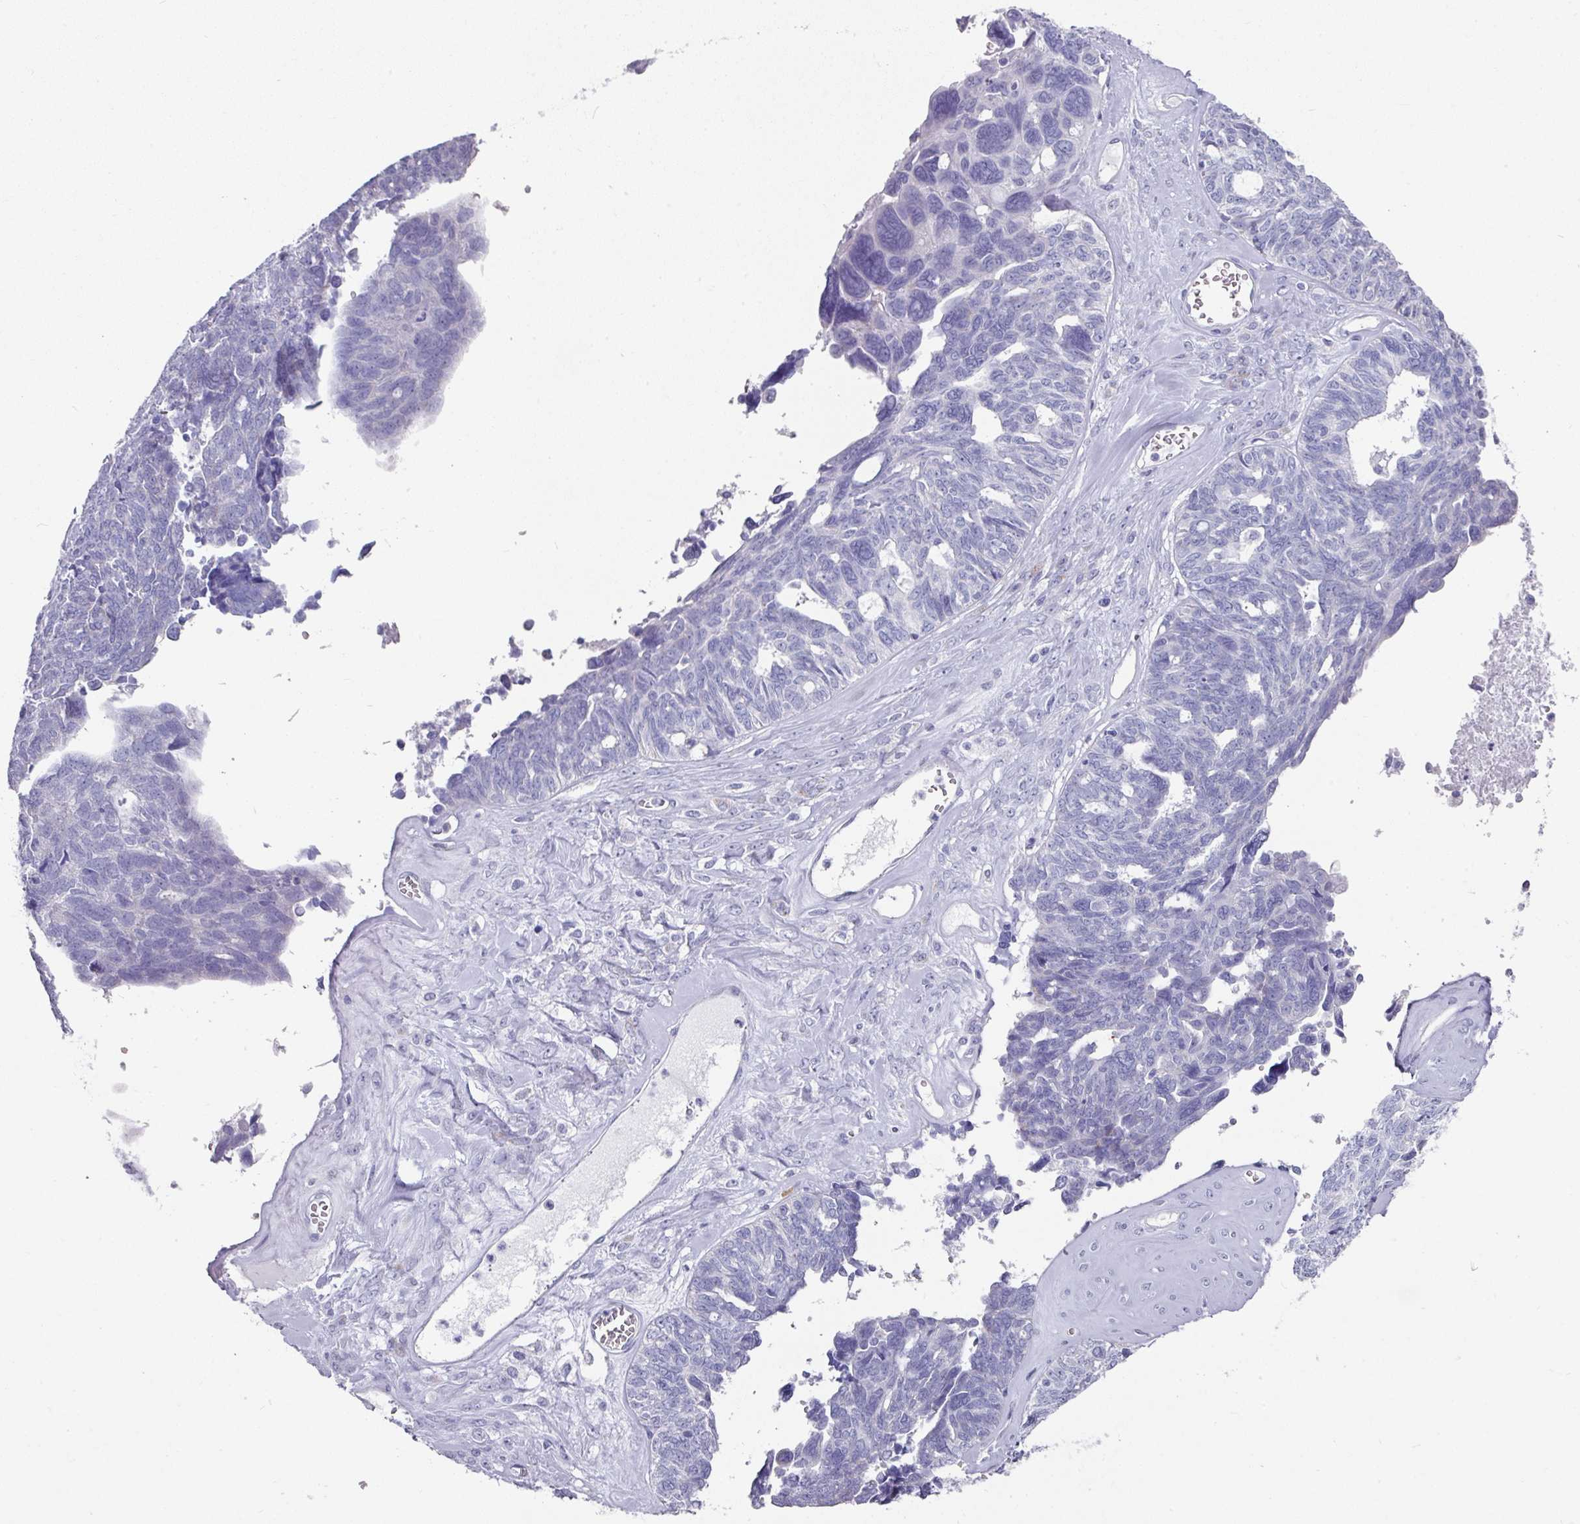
{"staining": {"intensity": "negative", "quantity": "none", "location": "none"}, "tissue": "ovarian cancer", "cell_type": "Tumor cells", "image_type": "cancer", "snomed": [{"axis": "morphology", "description": "Cystadenocarcinoma, serous, NOS"}, {"axis": "topography", "description": "Ovary"}], "caption": "The photomicrograph demonstrates no staining of tumor cells in ovarian serous cystadenocarcinoma.", "gene": "SETBP1", "patient": {"sex": "female", "age": 79}}